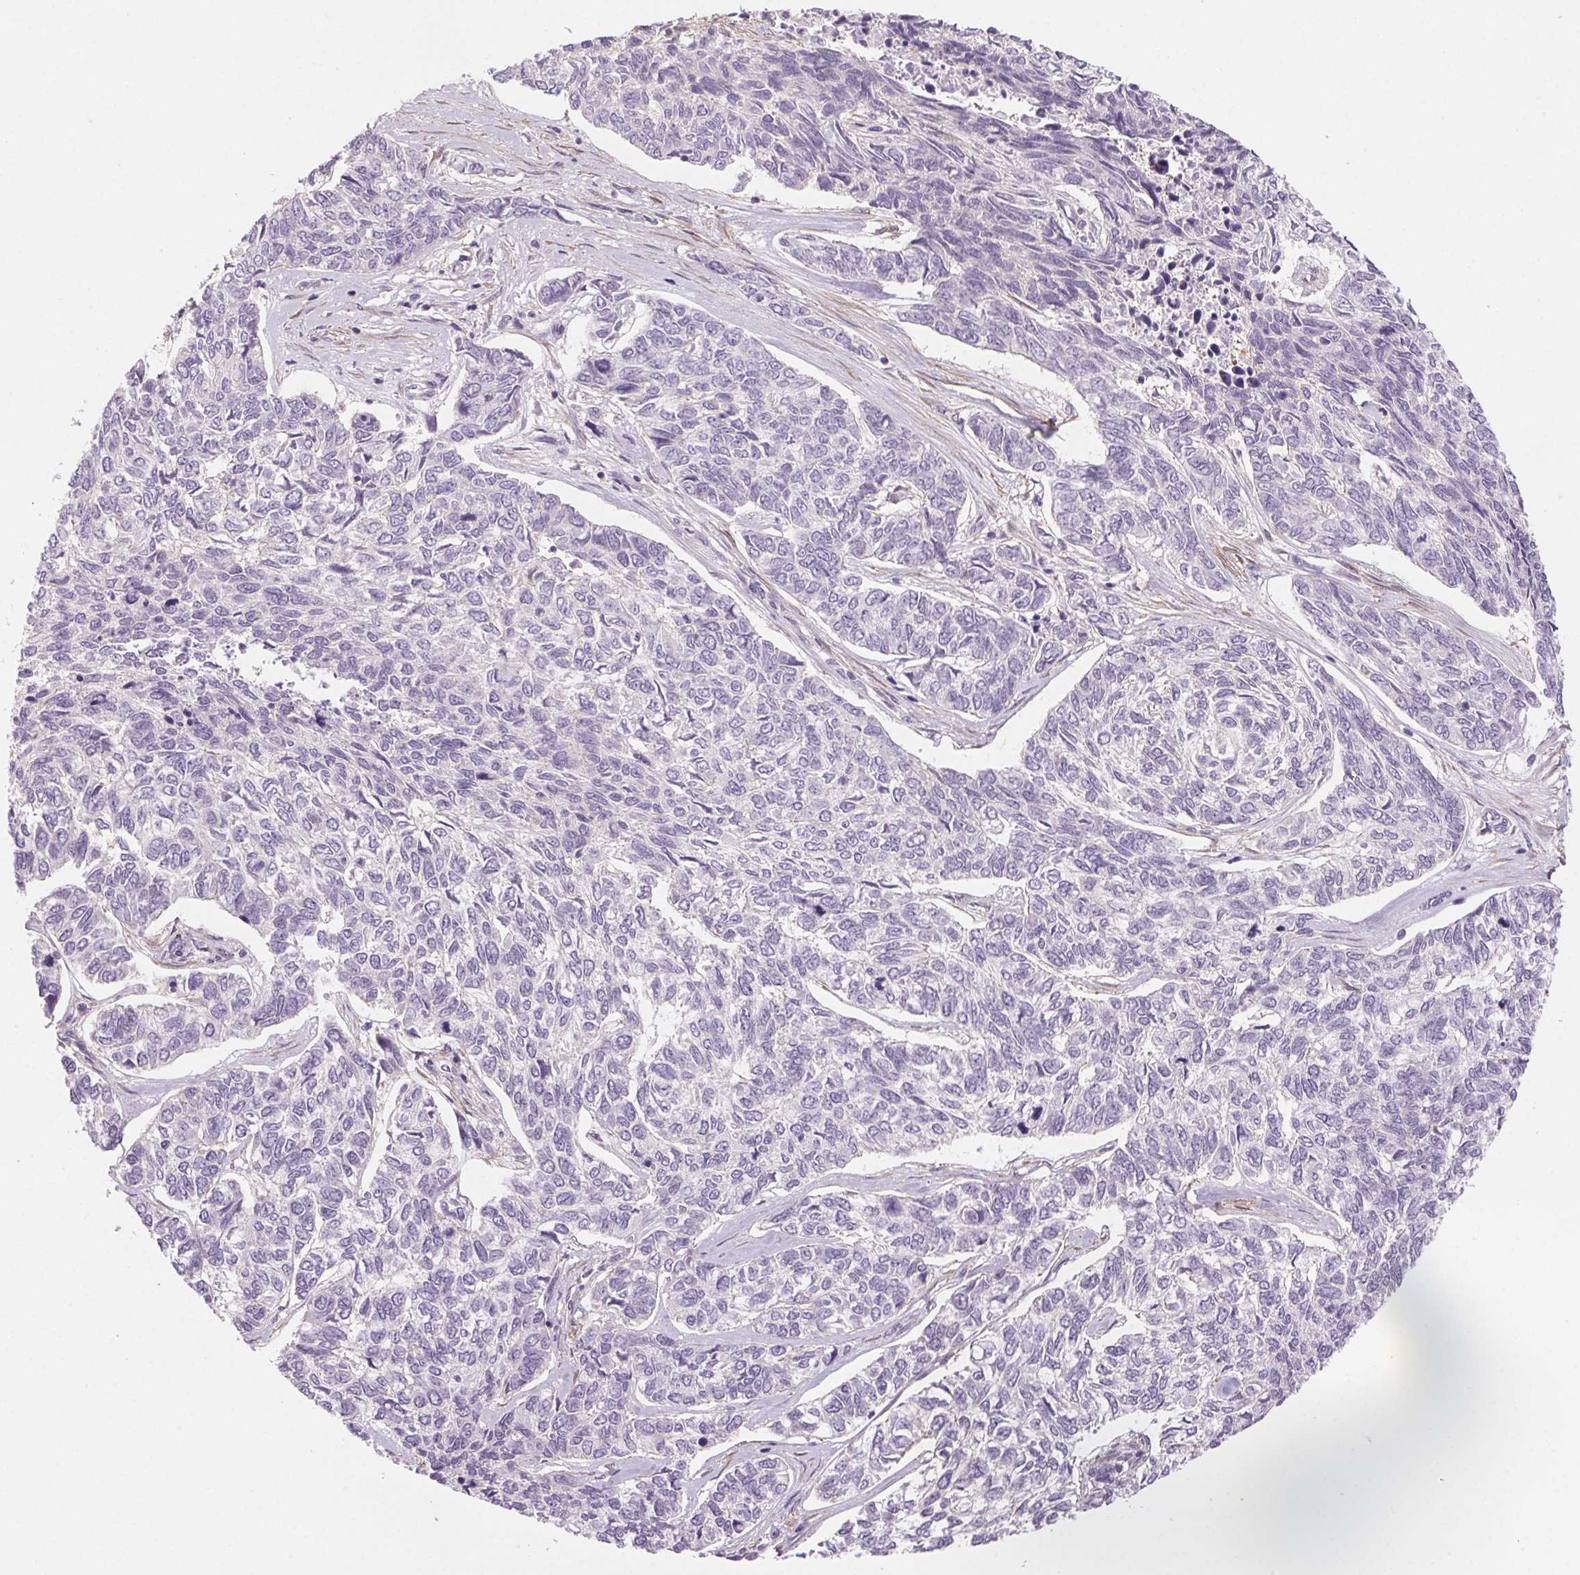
{"staining": {"intensity": "negative", "quantity": "none", "location": "none"}, "tissue": "skin cancer", "cell_type": "Tumor cells", "image_type": "cancer", "snomed": [{"axis": "morphology", "description": "Basal cell carcinoma"}, {"axis": "topography", "description": "Skin"}], "caption": "Immunohistochemistry (IHC) histopathology image of human skin cancer stained for a protein (brown), which displays no expression in tumor cells. The staining was performed using DAB to visualize the protein expression in brown, while the nuclei were stained in blue with hematoxylin (Magnification: 20x).", "gene": "HHLA2", "patient": {"sex": "female", "age": 65}}